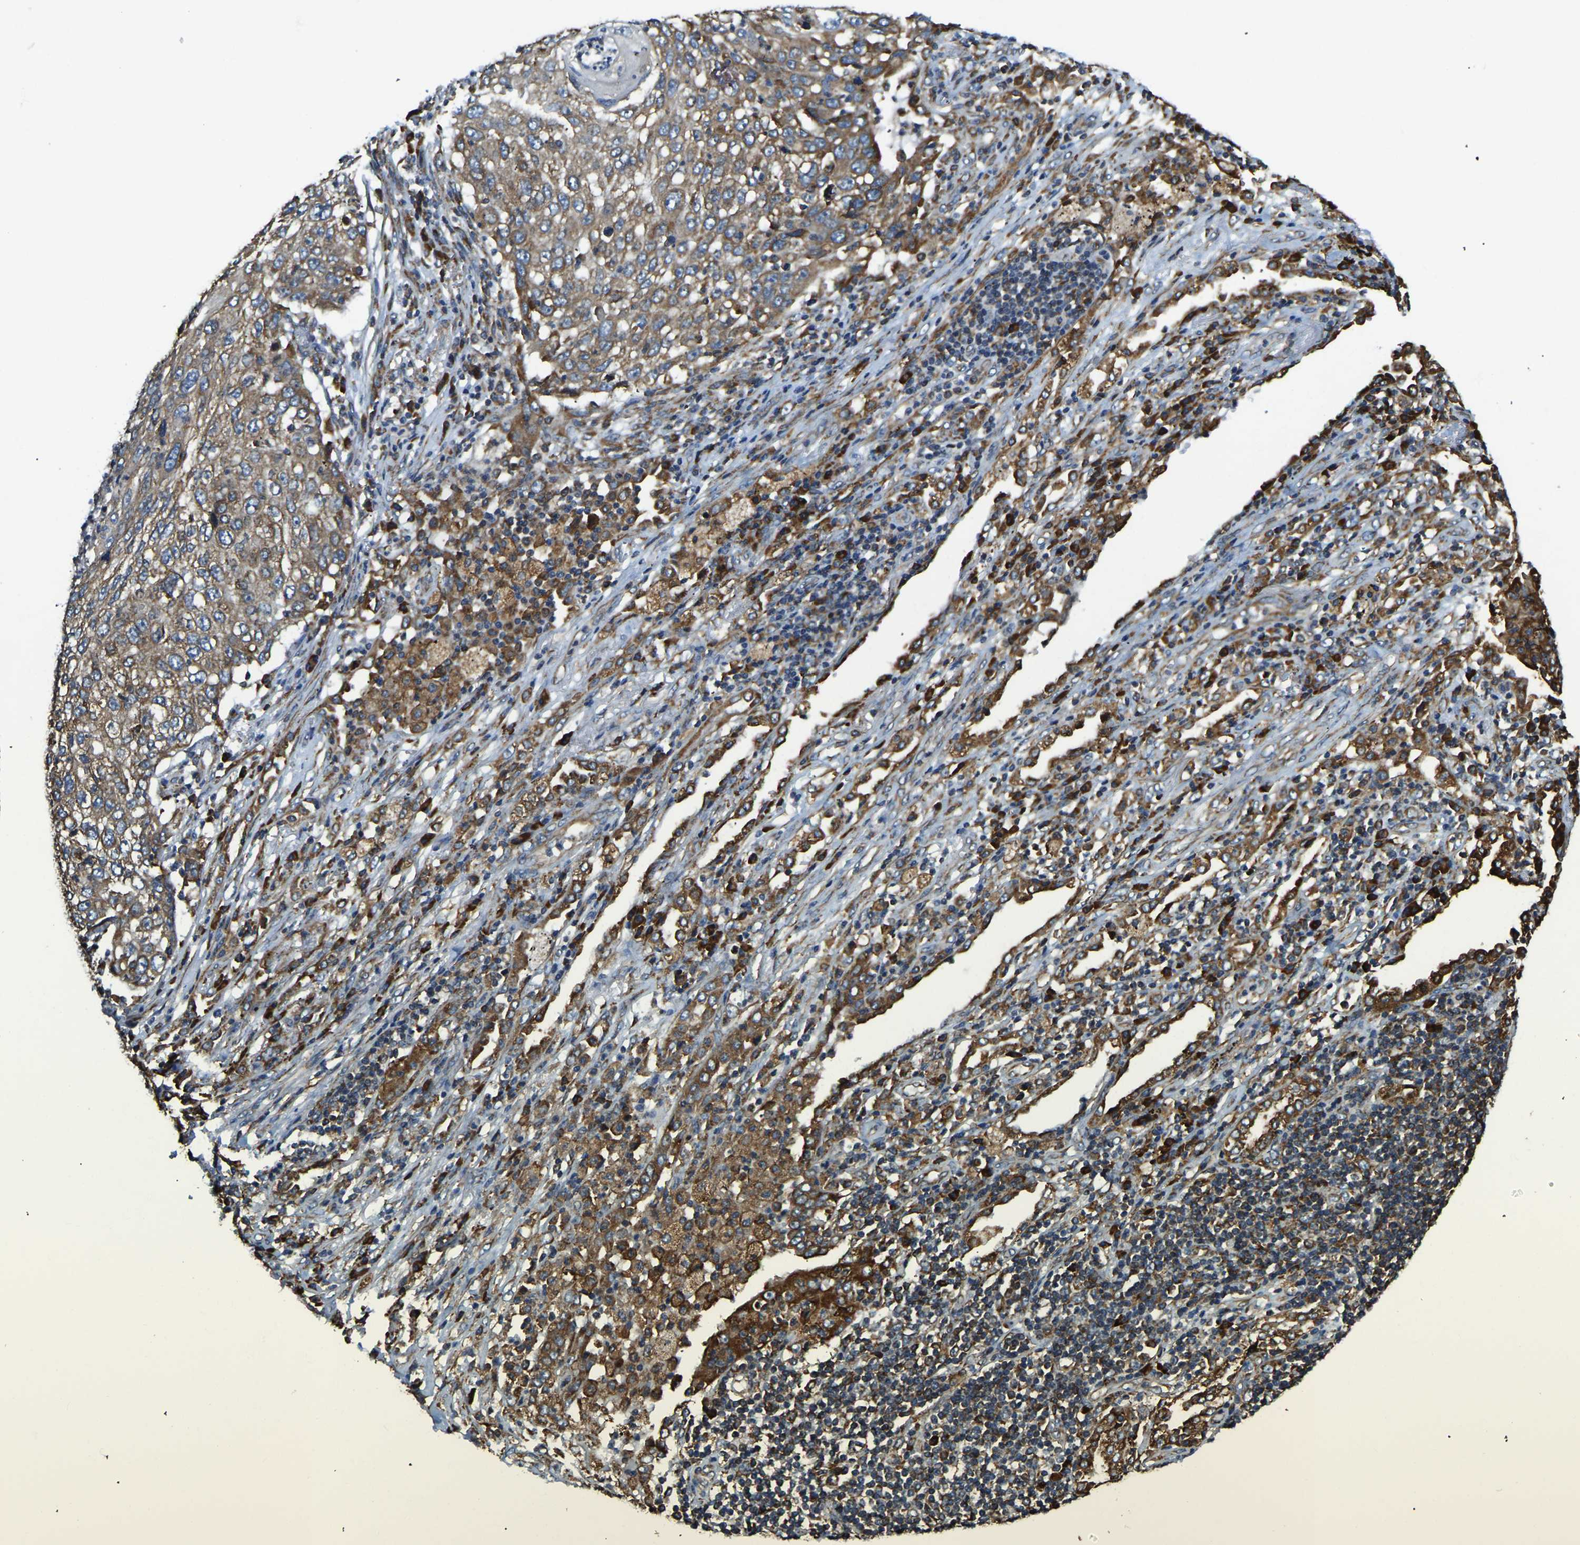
{"staining": {"intensity": "moderate", "quantity": ">75%", "location": "cytoplasmic/membranous"}, "tissue": "lung cancer", "cell_type": "Tumor cells", "image_type": "cancer", "snomed": [{"axis": "morphology", "description": "Squamous cell carcinoma, NOS"}, {"axis": "topography", "description": "Lung"}], "caption": "Immunohistochemistry (DAB) staining of squamous cell carcinoma (lung) displays moderate cytoplasmic/membranous protein expression in approximately >75% of tumor cells. Immunohistochemistry stains the protein of interest in brown and the nuclei are stained blue.", "gene": "RNF115", "patient": {"sex": "female", "age": 63}}